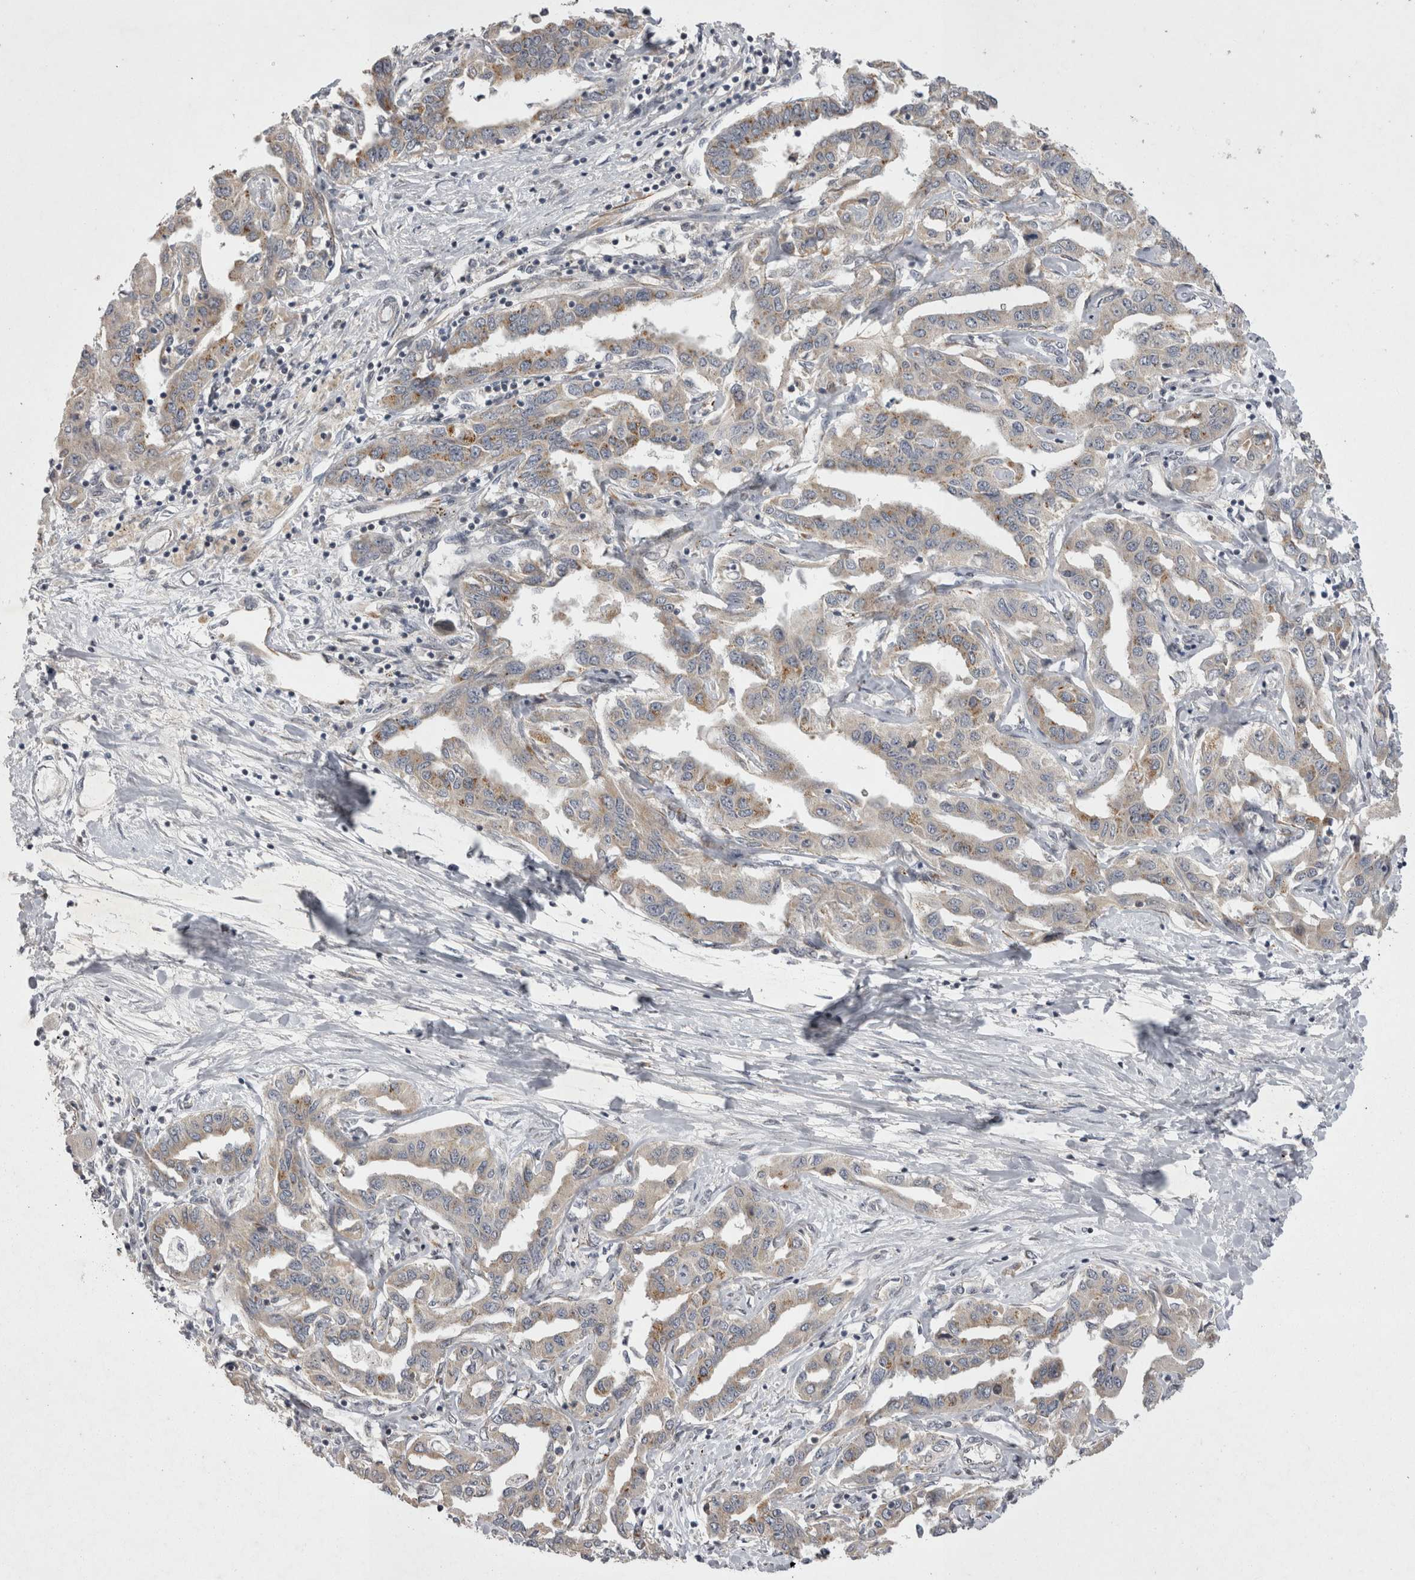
{"staining": {"intensity": "weak", "quantity": "<25%", "location": "cytoplasmic/membranous"}, "tissue": "liver cancer", "cell_type": "Tumor cells", "image_type": "cancer", "snomed": [{"axis": "morphology", "description": "Cholangiocarcinoma"}, {"axis": "topography", "description": "Liver"}], "caption": "Tumor cells are negative for brown protein staining in liver cancer.", "gene": "TSPOAP1", "patient": {"sex": "male", "age": 59}}